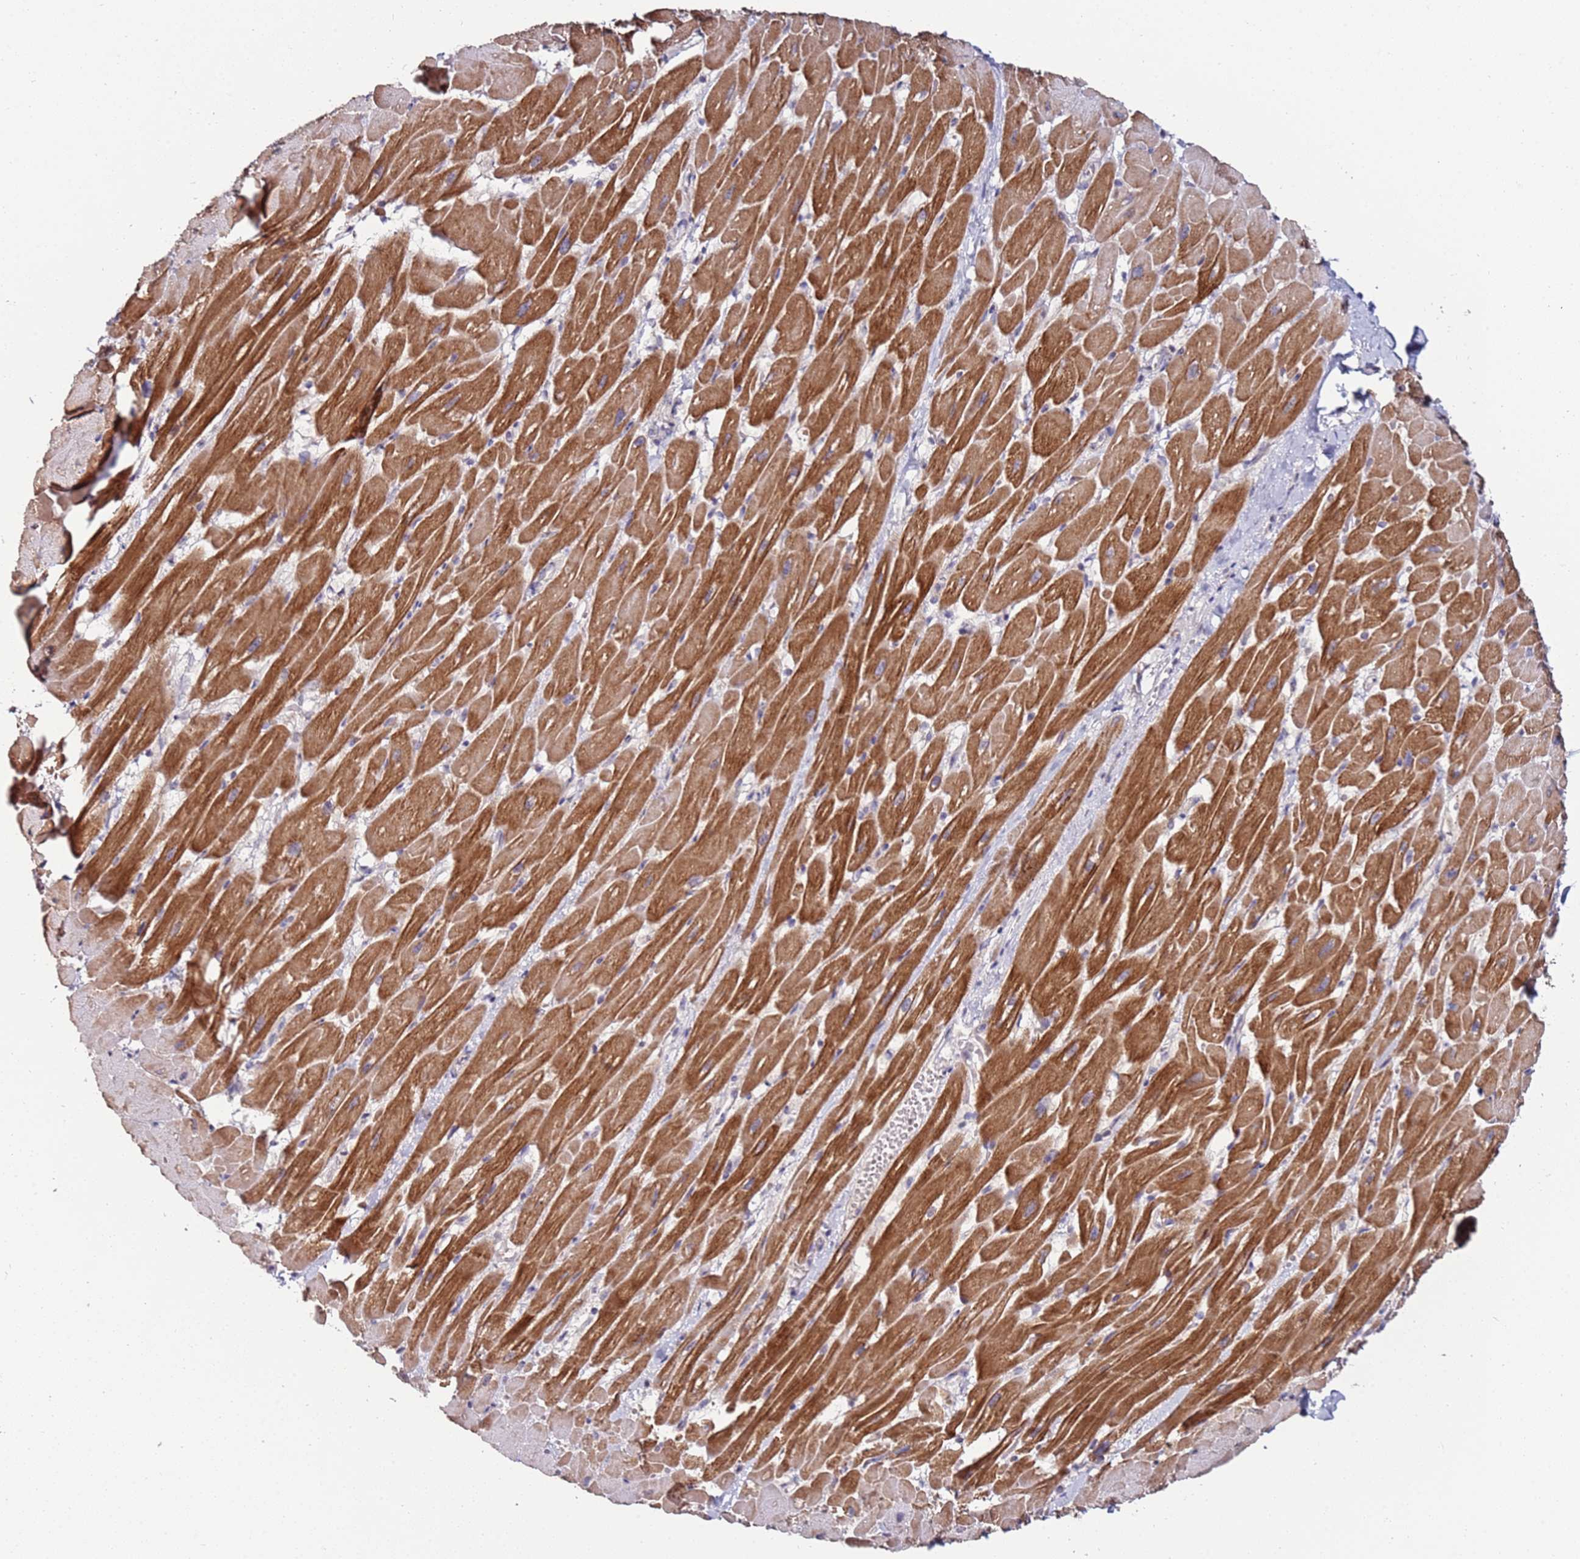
{"staining": {"intensity": "strong", "quantity": ">75%", "location": "cytoplasmic/membranous"}, "tissue": "heart muscle", "cell_type": "Cardiomyocytes", "image_type": "normal", "snomed": [{"axis": "morphology", "description": "Normal tissue, NOS"}, {"axis": "topography", "description": "Heart"}], "caption": "A high amount of strong cytoplasmic/membranous expression is seen in approximately >75% of cardiomyocytes in normal heart muscle.", "gene": "DUSP28", "patient": {"sex": "male", "age": 37}}